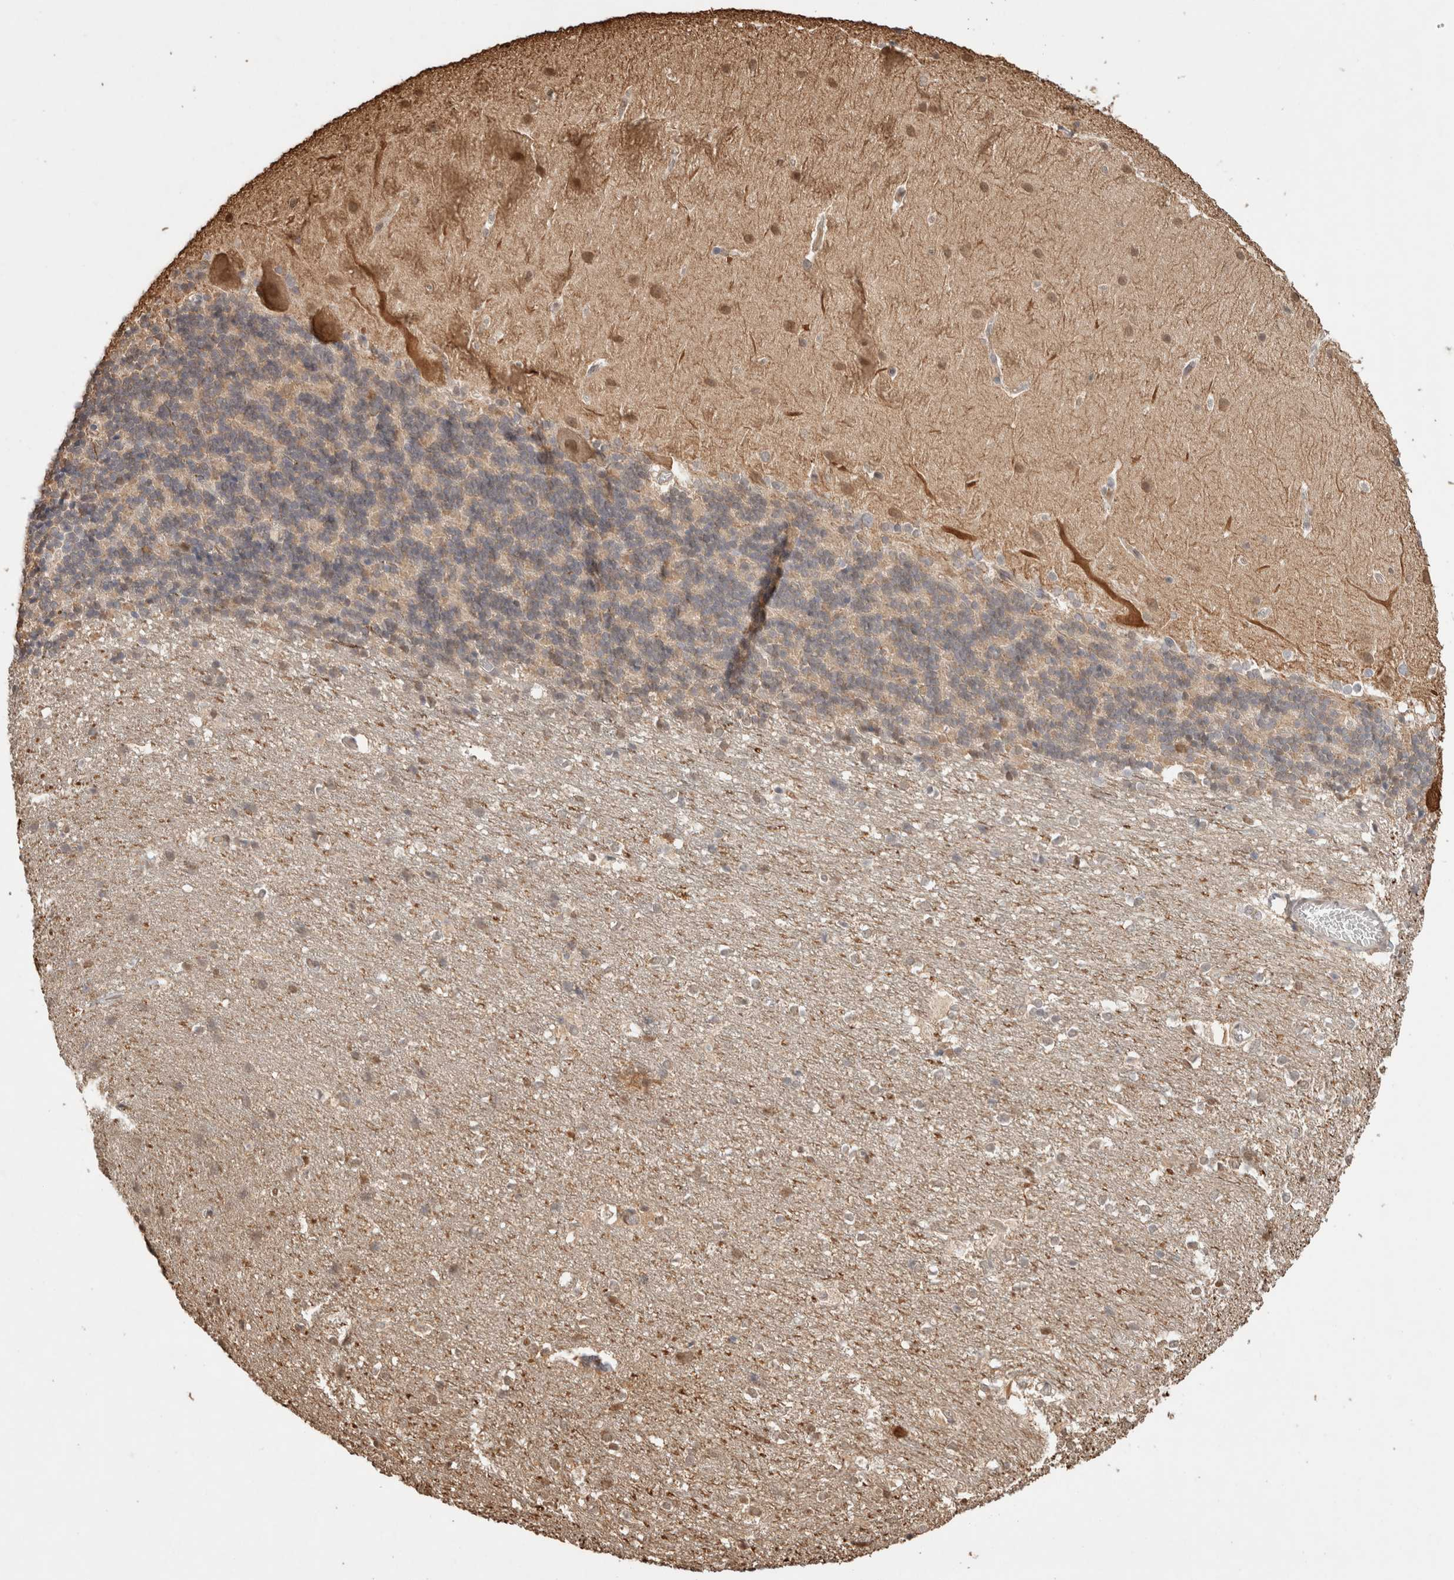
{"staining": {"intensity": "weak", "quantity": "25%-75%", "location": "cytoplasmic/membranous"}, "tissue": "cerebellum", "cell_type": "Cells in granular layer", "image_type": "normal", "snomed": [{"axis": "morphology", "description": "Normal tissue, NOS"}, {"axis": "topography", "description": "Cerebellum"}], "caption": "Weak cytoplasmic/membranous protein staining is identified in about 25%-75% of cells in granular layer in cerebellum.", "gene": "YWHAH", "patient": {"sex": "female", "age": 19}}